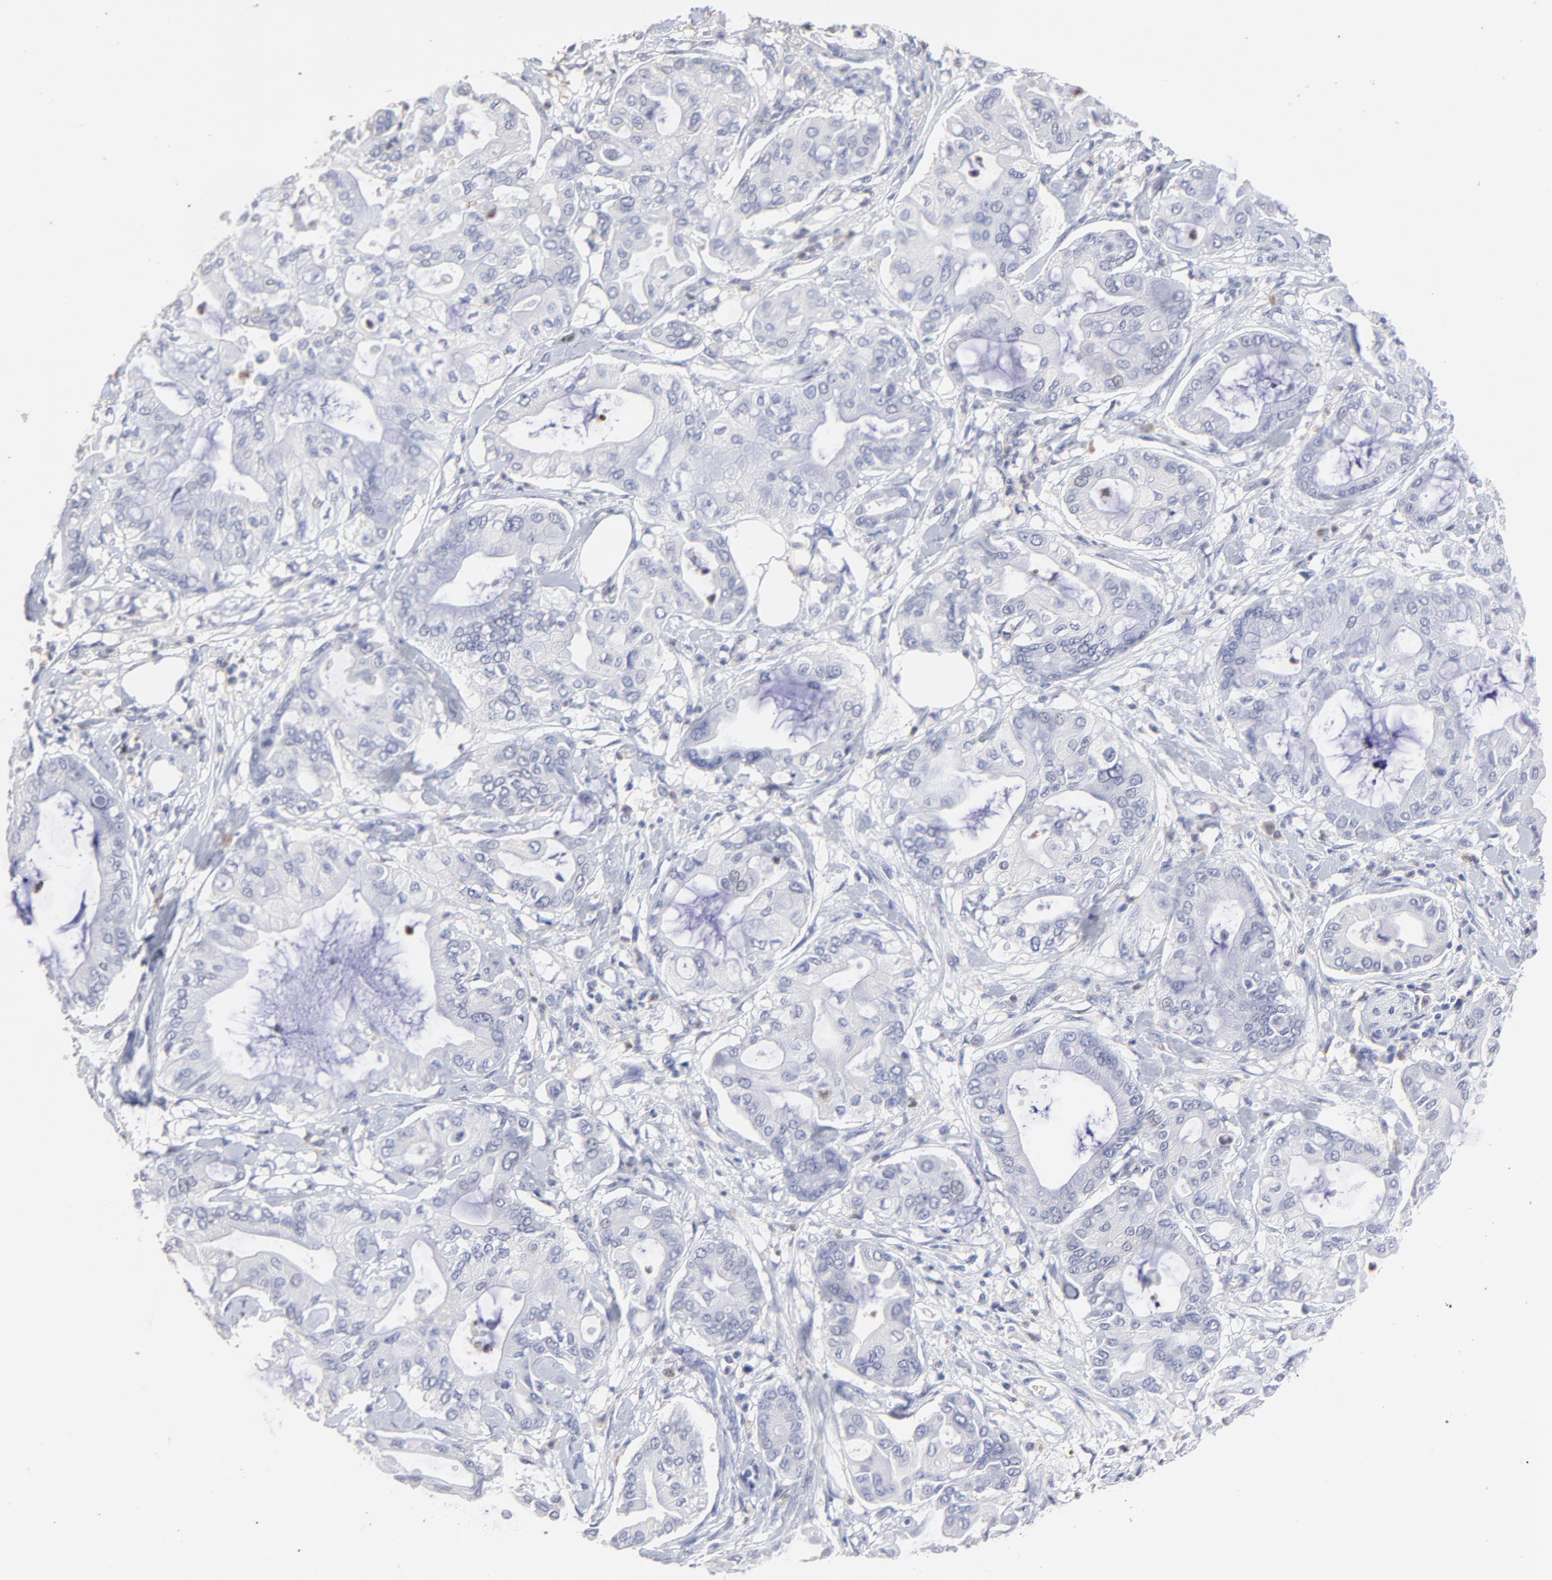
{"staining": {"intensity": "negative", "quantity": "none", "location": "none"}, "tissue": "pancreatic cancer", "cell_type": "Tumor cells", "image_type": "cancer", "snomed": [{"axis": "morphology", "description": "Adenocarcinoma, NOS"}, {"axis": "morphology", "description": "Adenocarcinoma, metastatic, NOS"}, {"axis": "topography", "description": "Lymph node"}, {"axis": "topography", "description": "Pancreas"}, {"axis": "topography", "description": "Duodenum"}], "caption": "IHC image of pancreatic cancer stained for a protein (brown), which displays no expression in tumor cells.", "gene": "SMARCA1", "patient": {"sex": "female", "age": 64}}